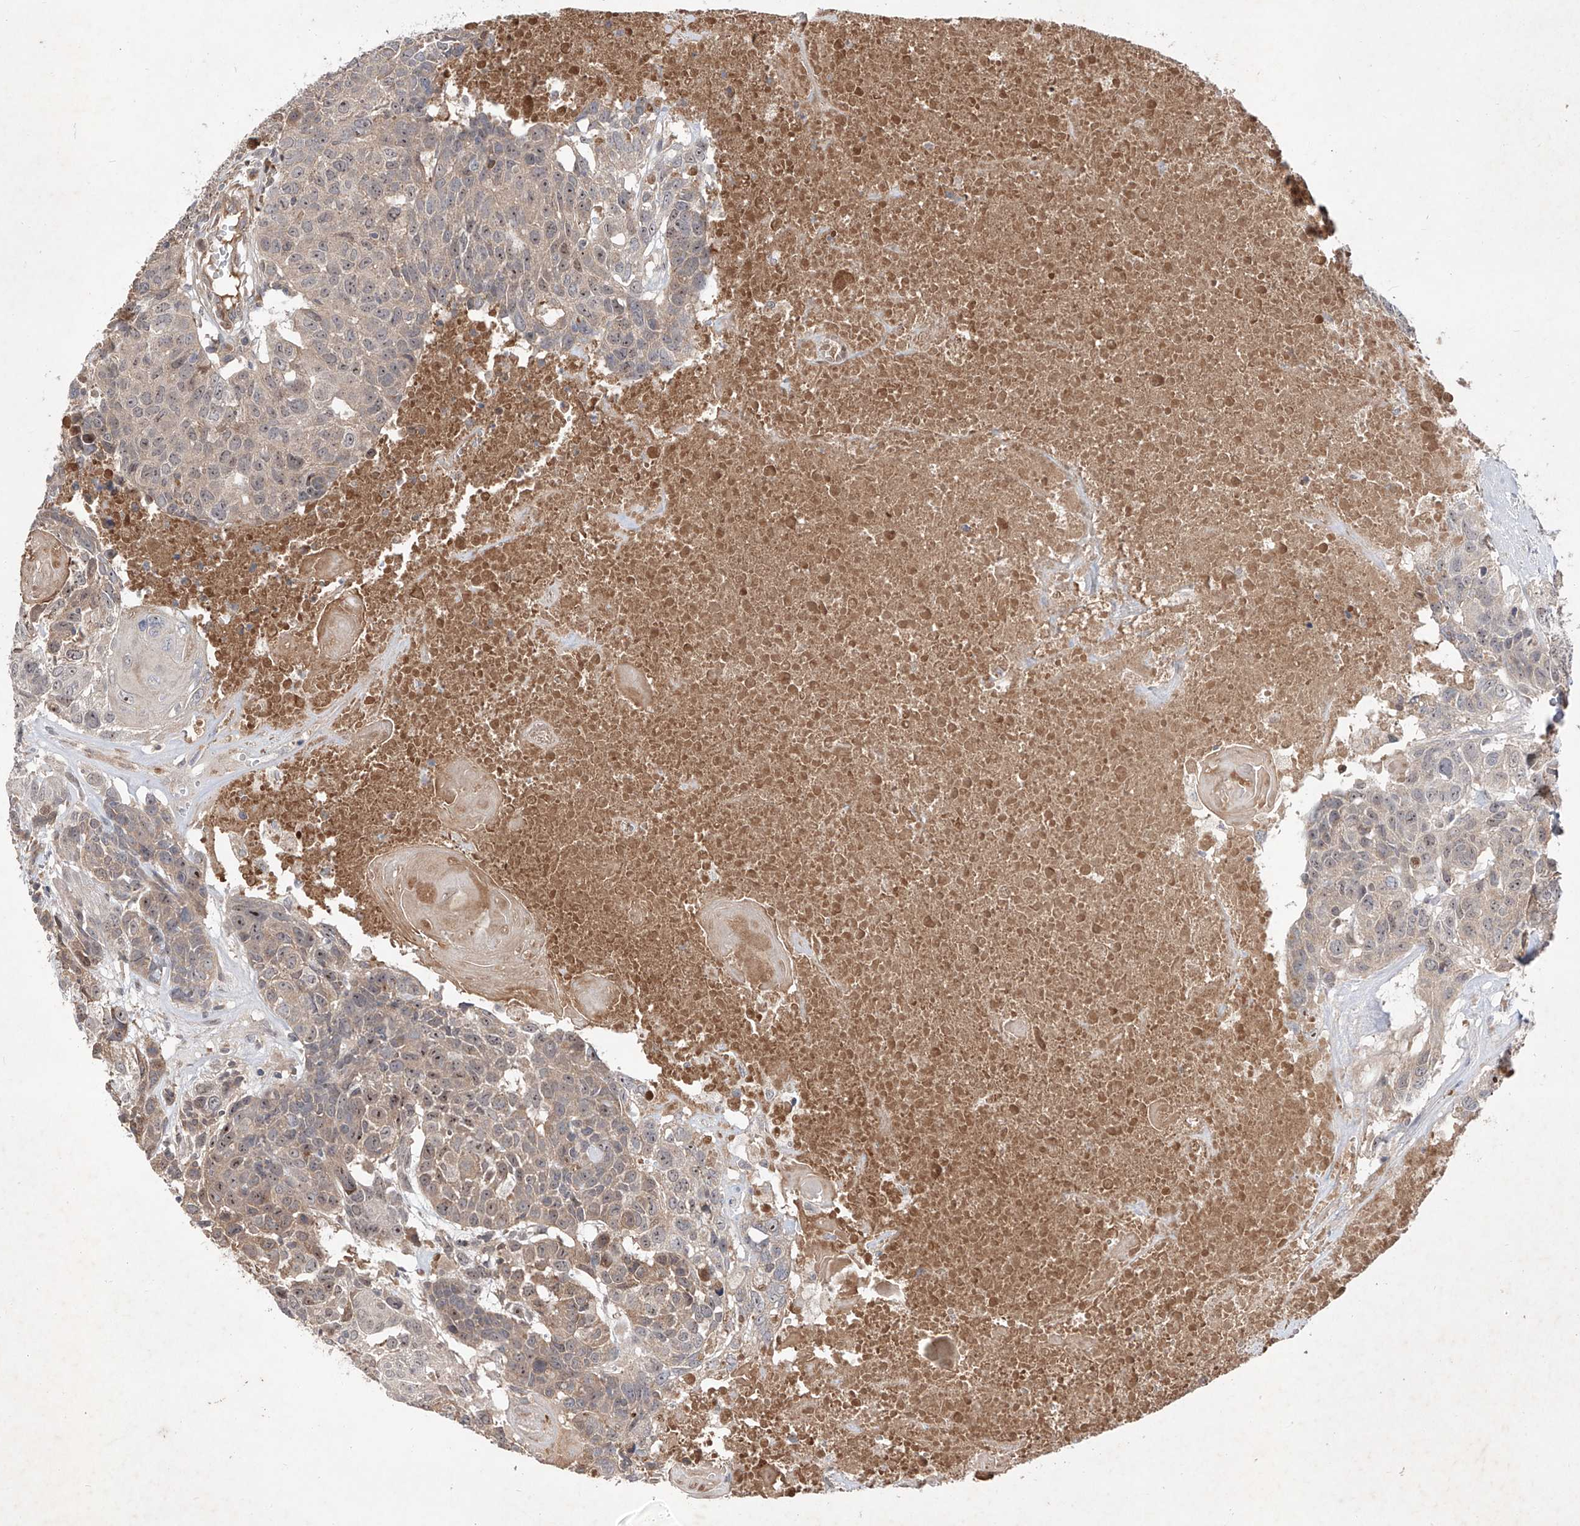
{"staining": {"intensity": "weak", "quantity": "25%-75%", "location": "nuclear"}, "tissue": "head and neck cancer", "cell_type": "Tumor cells", "image_type": "cancer", "snomed": [{"axis": "morphology", "description": "Squamous cell carcinoma, NOS"}, {"axis": "topography", "description": "Head-Neck"}], "caption": "Head and neck squamous cell carcinoma stained with a protein marker exhibits weak staining in tumor cells.", "gene": "FAM135A", "patient": {"sex": "male", "age": 66}}